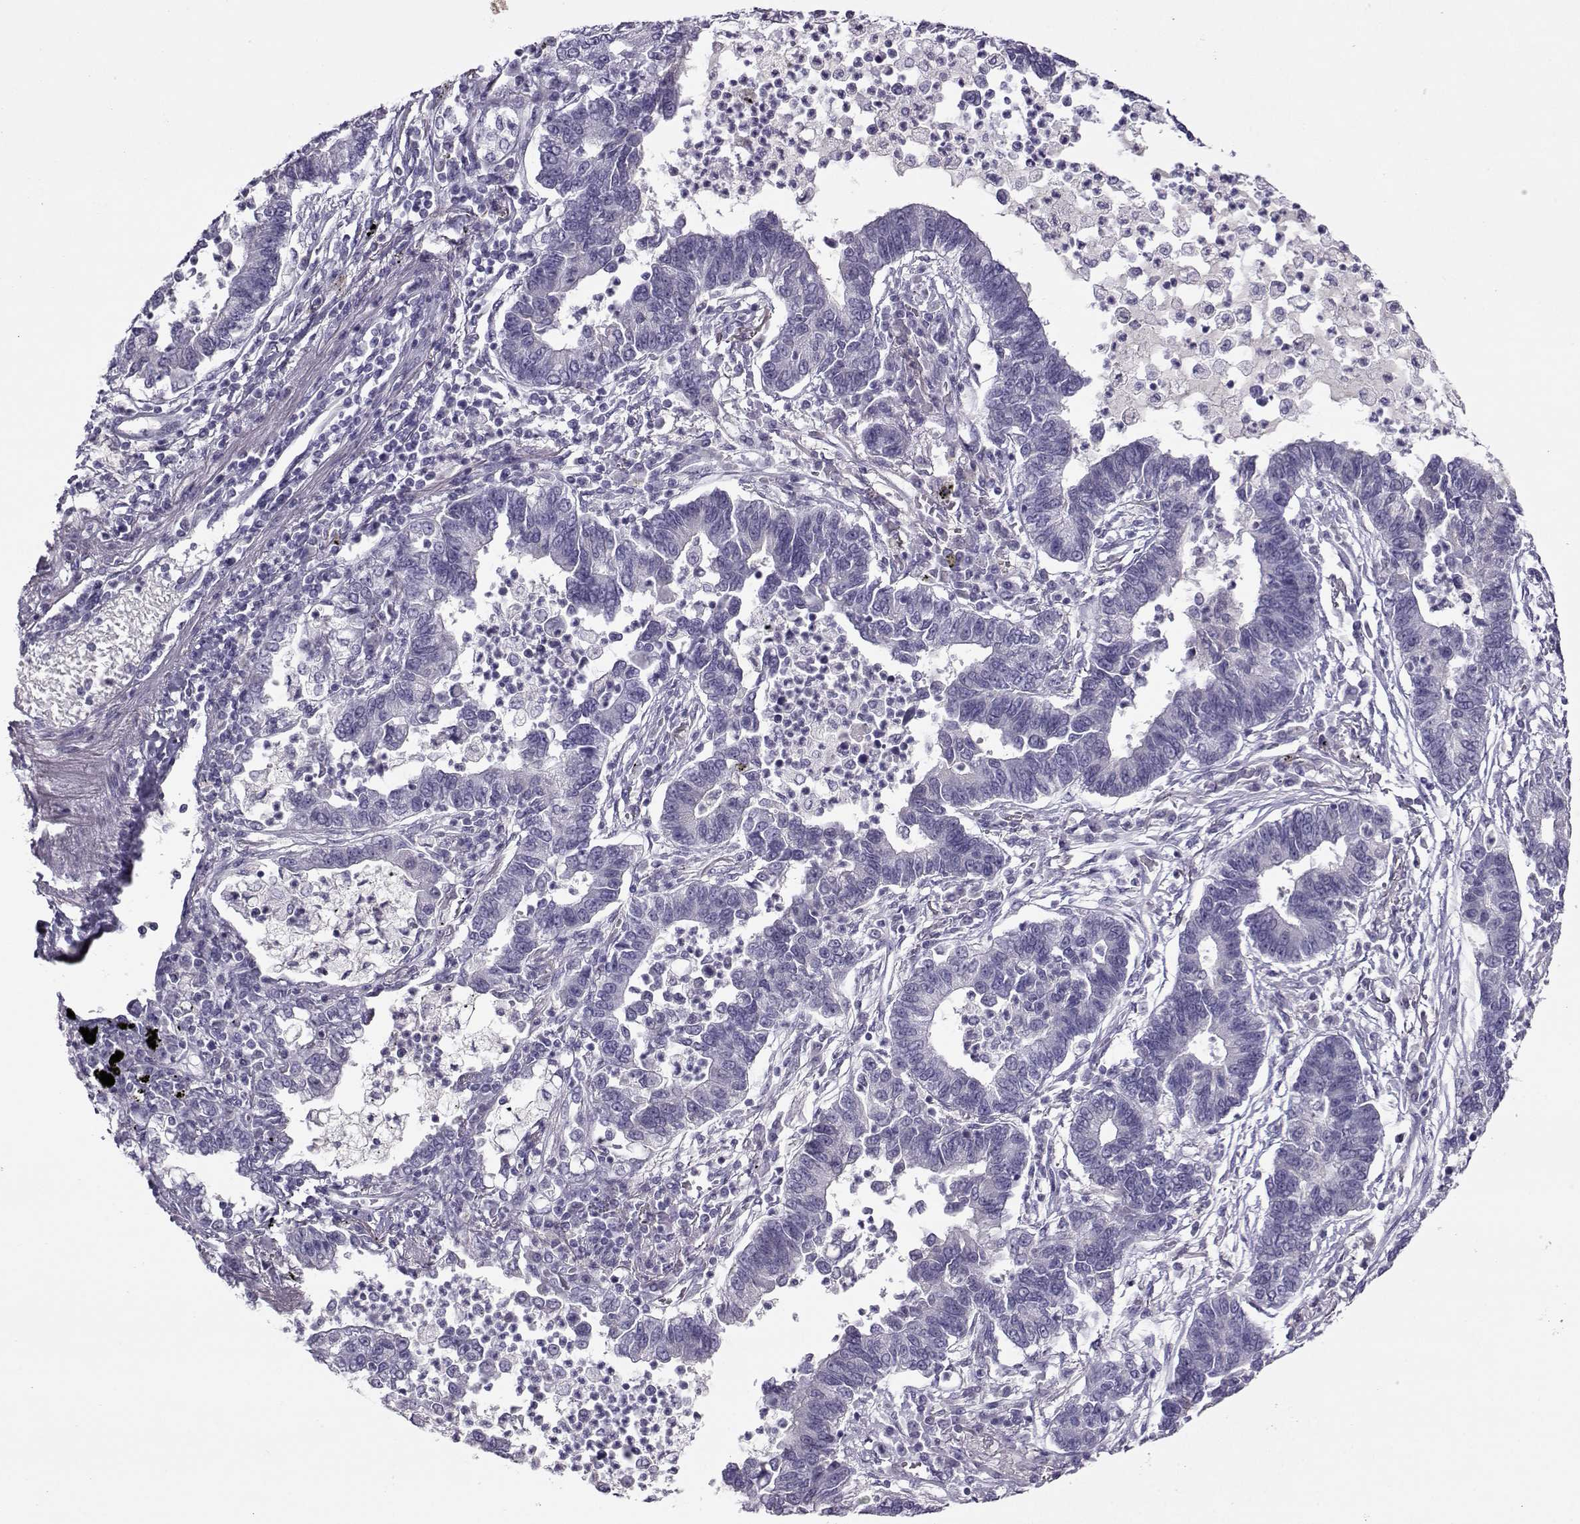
{"staining": {"intensity": "negative", "quantity": "none", "location": "none"}, "tissue": "lung cancer", "cell_type": "Tumor cells", "image_type": "cancer", "snomed": [{"axis": "morphology", "description": "Adenocarcinoma, NOS"}, {"axis": "topography", "description": "Lung"}], "caption": "This histopathology image is of lung adenocarcinoma stained with IHC to label a protein in brown with the nuclei are counter-stained blue. There is no positivity in tumor cells.", "gene": "ARMC2", "patient": {"sex": "female", "age": 57}}